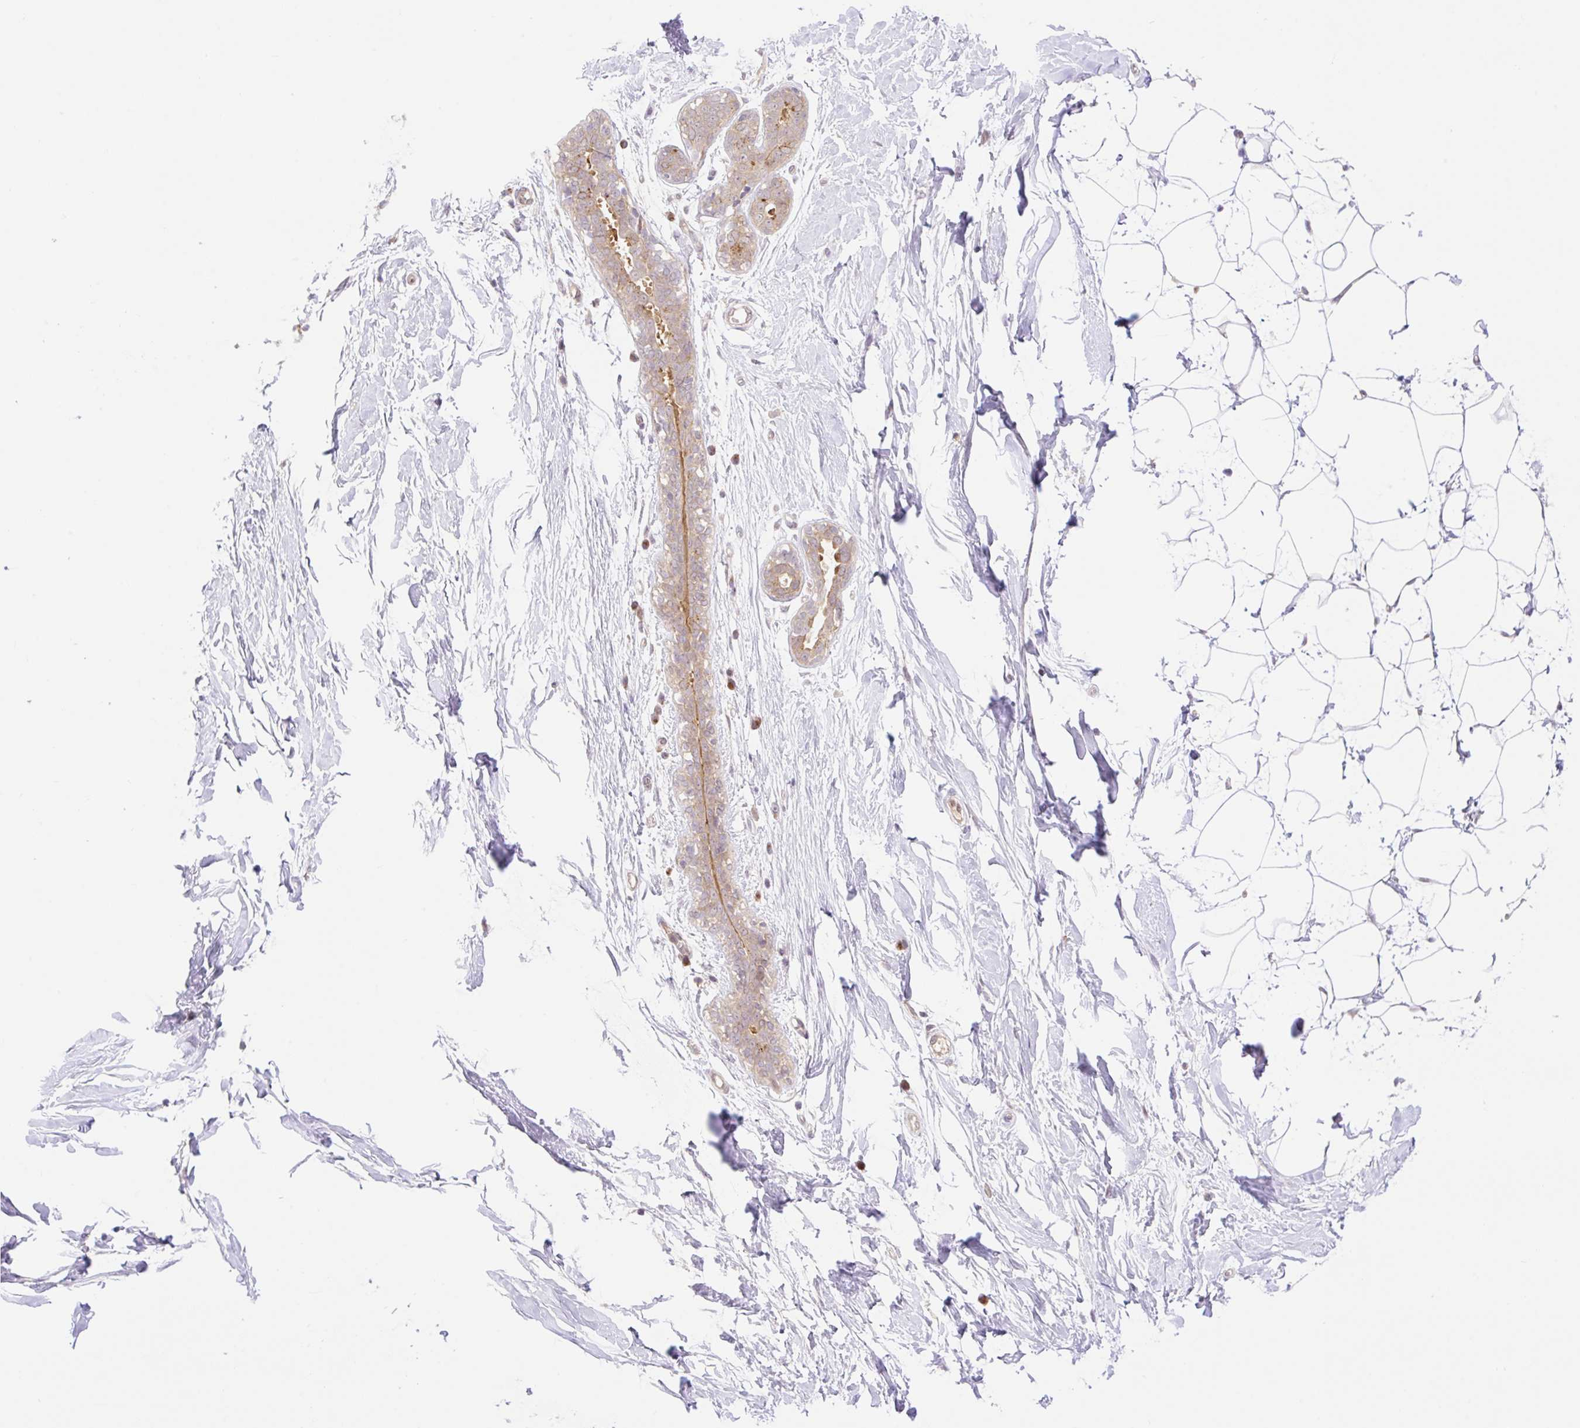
{"staining": {"intensity": "negative", "quantity": "none", "location": "none"}, "tissue": "breast", "cell_type": "Adipocytes", "image_type": "normal", "snomed": [{"axis": "morphology", "description": "Normal tissue, NOS"}, {"axis": "topography", "description": "Breast"}], "caption": "Immunohistochemistry histopathology image of normal breast stained for a protein (brown), which demonstrates no staining in adipocytes.", "gene": "VPS25", "patient": {"sex": "female", "age": 27}}